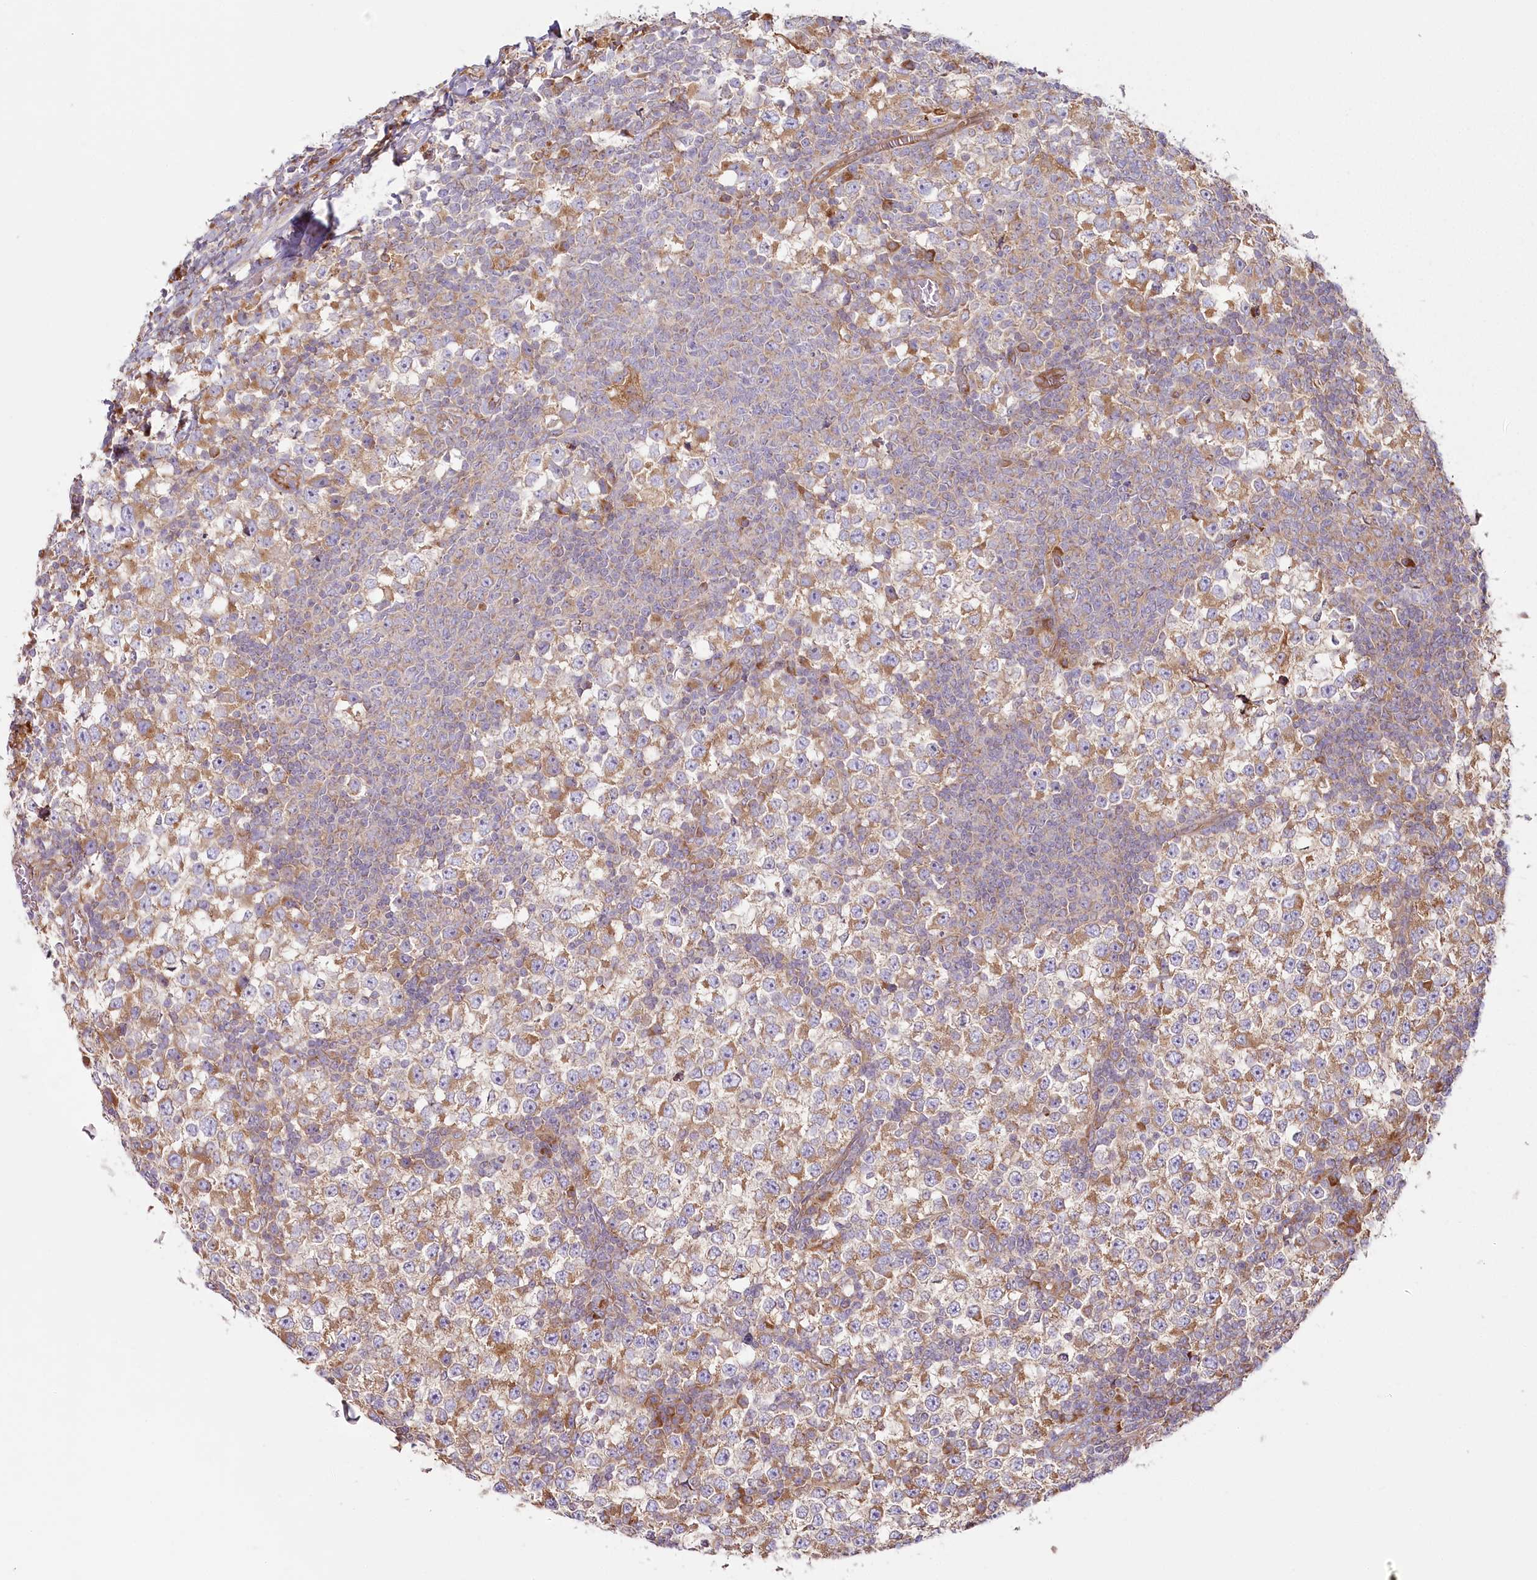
{"staining": {"intensity": "moderate", "quantity": ">75%", "location": "cytoplasmic/membranous"}, "tissue": "testis cancer", "cell_type": "Tumor cells", "image_type": "cancer", "snomed": [{"axis": "morphology", "description": "Seminoma, NOS"}, {"axis": "topography", "description": "Testis"}], "caption": "This is a histology image of immunohistochemistry (IHC) staining of testis cancer (seminoma), which shows moderate expression in the cytoplasmic/membranous of tumor cells.", "gene": "HARS2", "patient": {"sex": "male", "age": 65}}